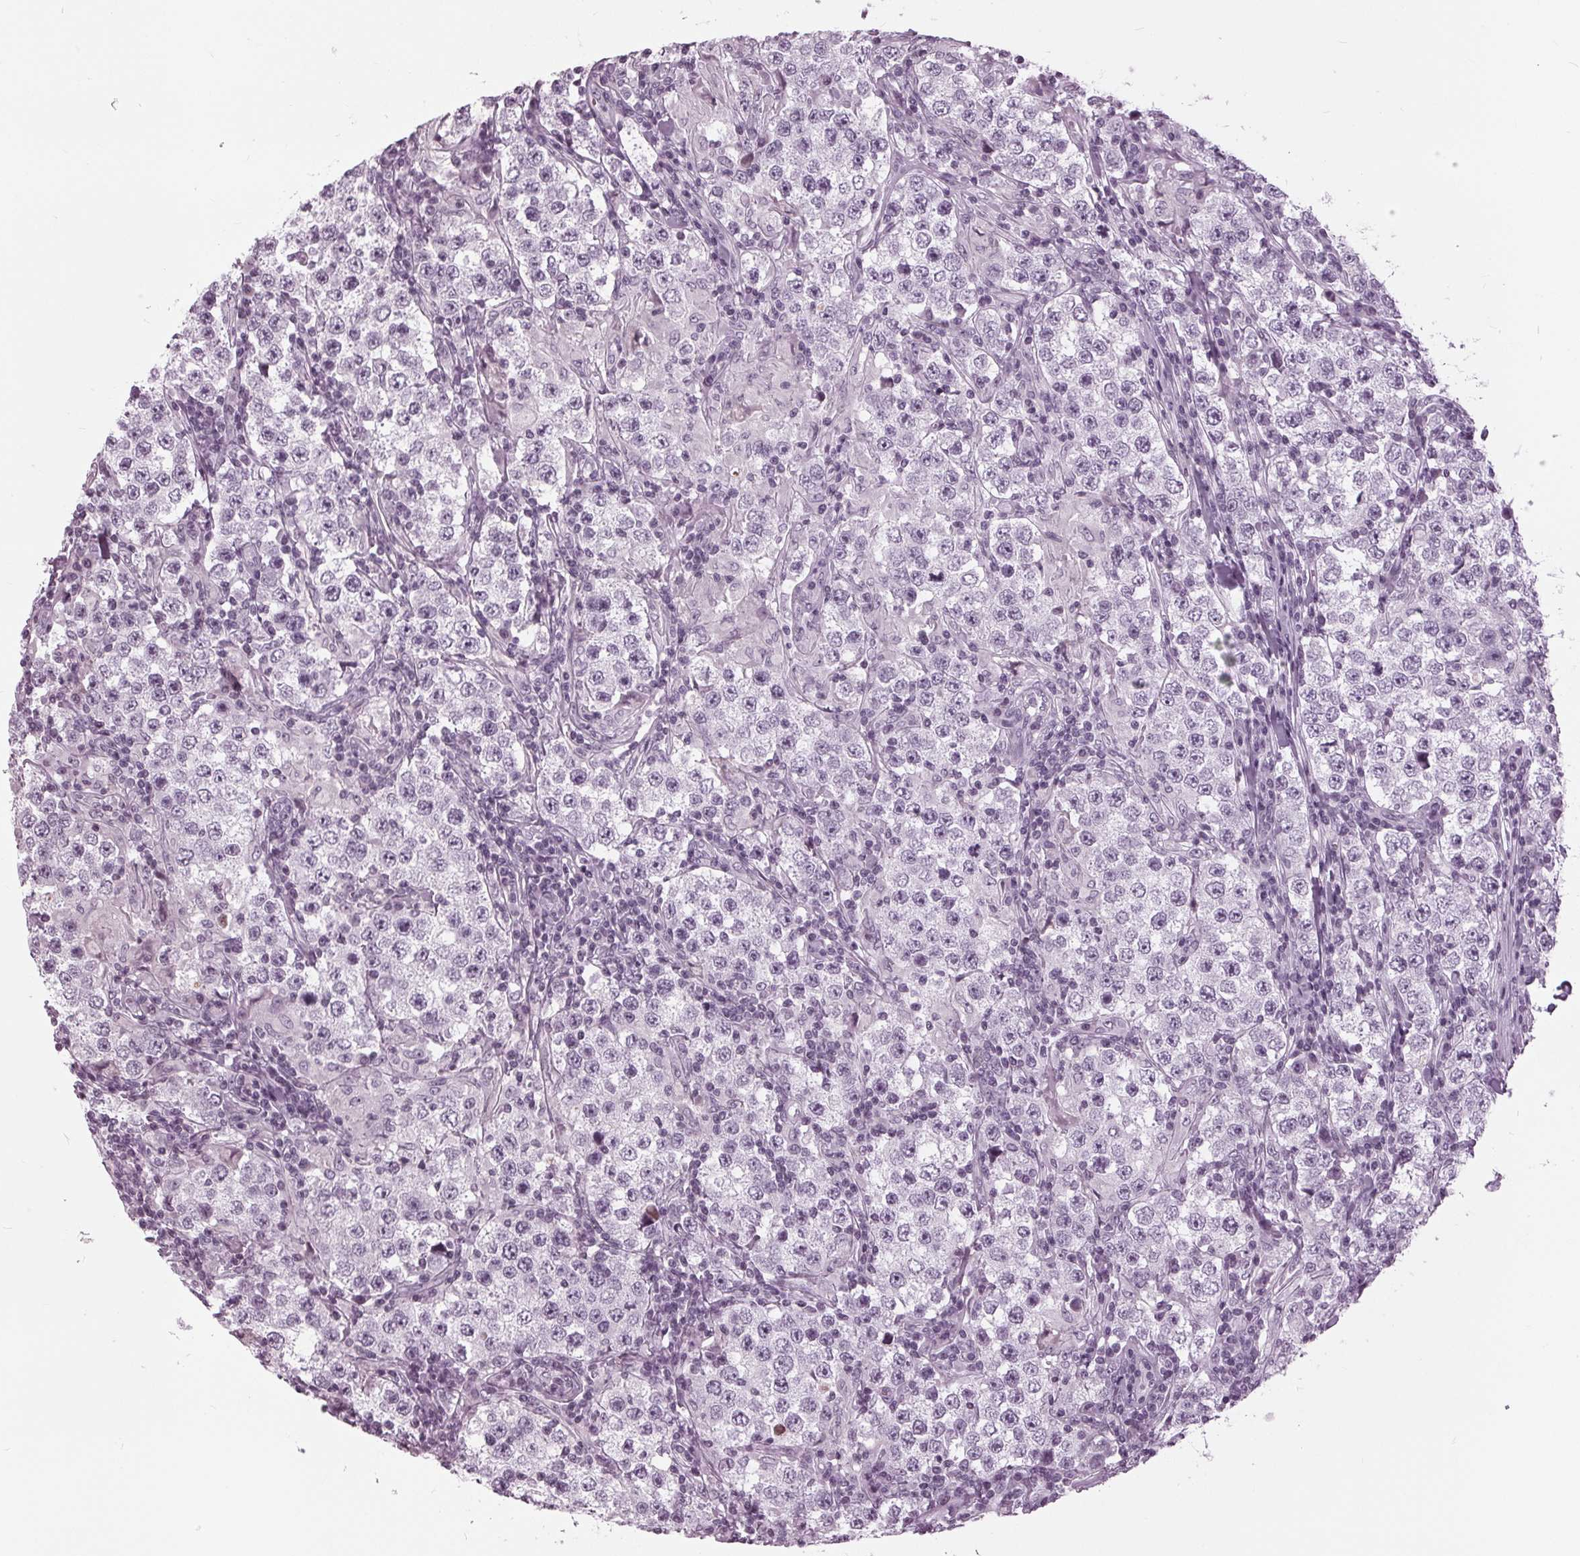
{"staining": {"intensity": "negative", "quantity": "none", "location": "none"}, "tissue": "testis cancer", "cell_type": "Tumor cells", "image_type": "cancer", "snomed": [{"axis": "morphology", "description": "Seminoma, NOS"}, {"axis": "morphology", "description": "Carcinoma, Embryonal, NOS"}, {"axis": "topography", "description": "Testis"}], "caption": "This is an immunohistochemistry (IHC) histopathology image of human testis cancer (embryonal carcinoma). There is no positivity in tumor cells.", "gene": "SLC9A4", "patient": {"sex": "male", "age": 41}}